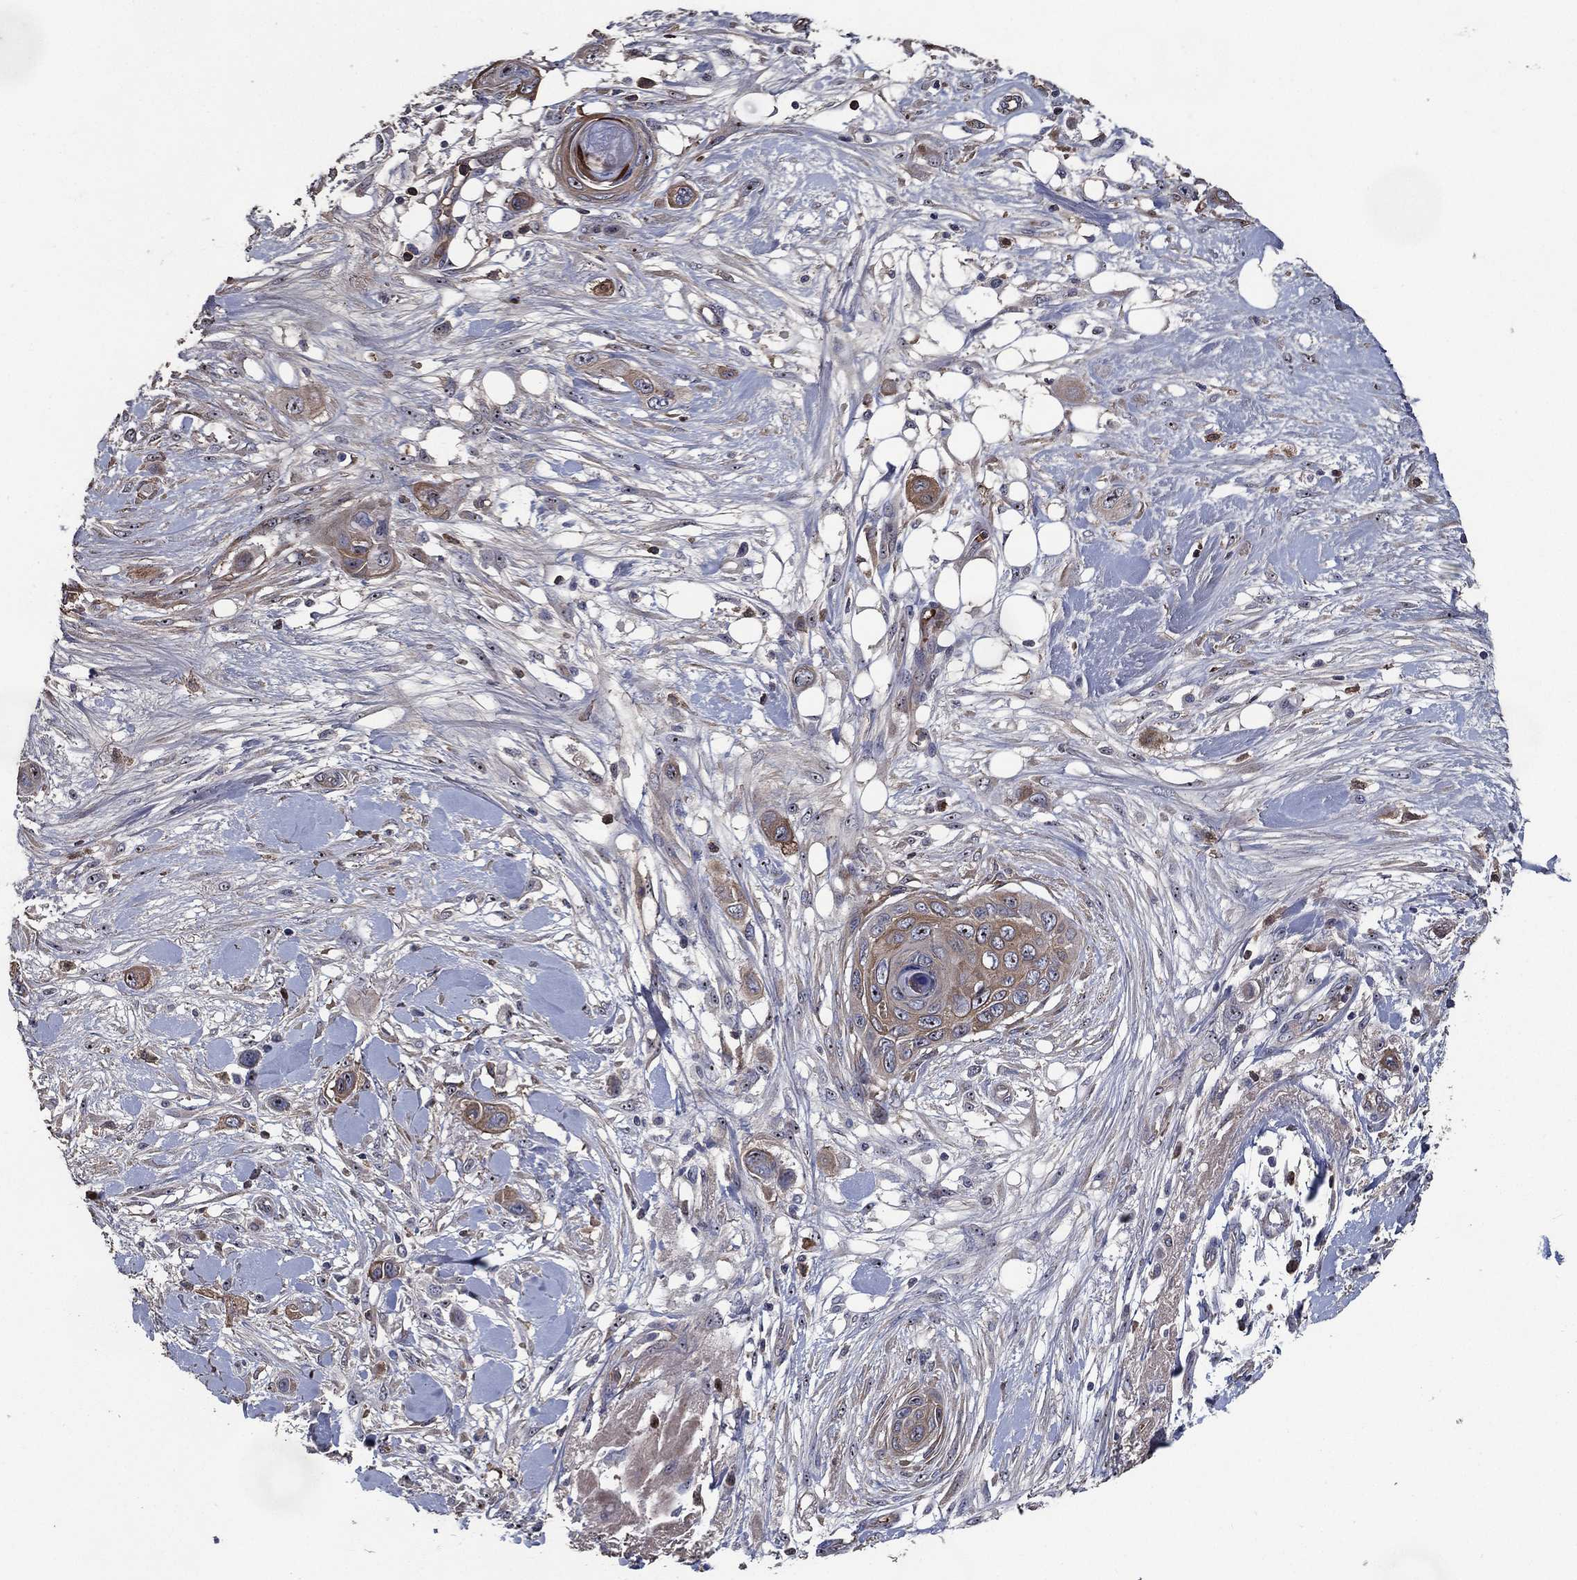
{"staining": {"intensity": "weak", "quantity": "<25%", "location": "cytoplasmic/membranous"}, "tissue": "skin cancer", "cell_type": "Tumor cells", "image_type": "cancer", "snomed": [{"axis": "morphology", "description": "Squamous cell carcinoma, NOS"}, {"axis": "topography", "description": "Skin"}], "caption": "Tumor cells are negative for protein expression in human skin cancer (squamous cell carcinoma). (DAB (3,3'-diaminobenzidine) immunohistochemistry visualized using brightfield microscopy, high magnification).", "gene": "EFNA1", "patient": {"sex": "male", "age": 79}}